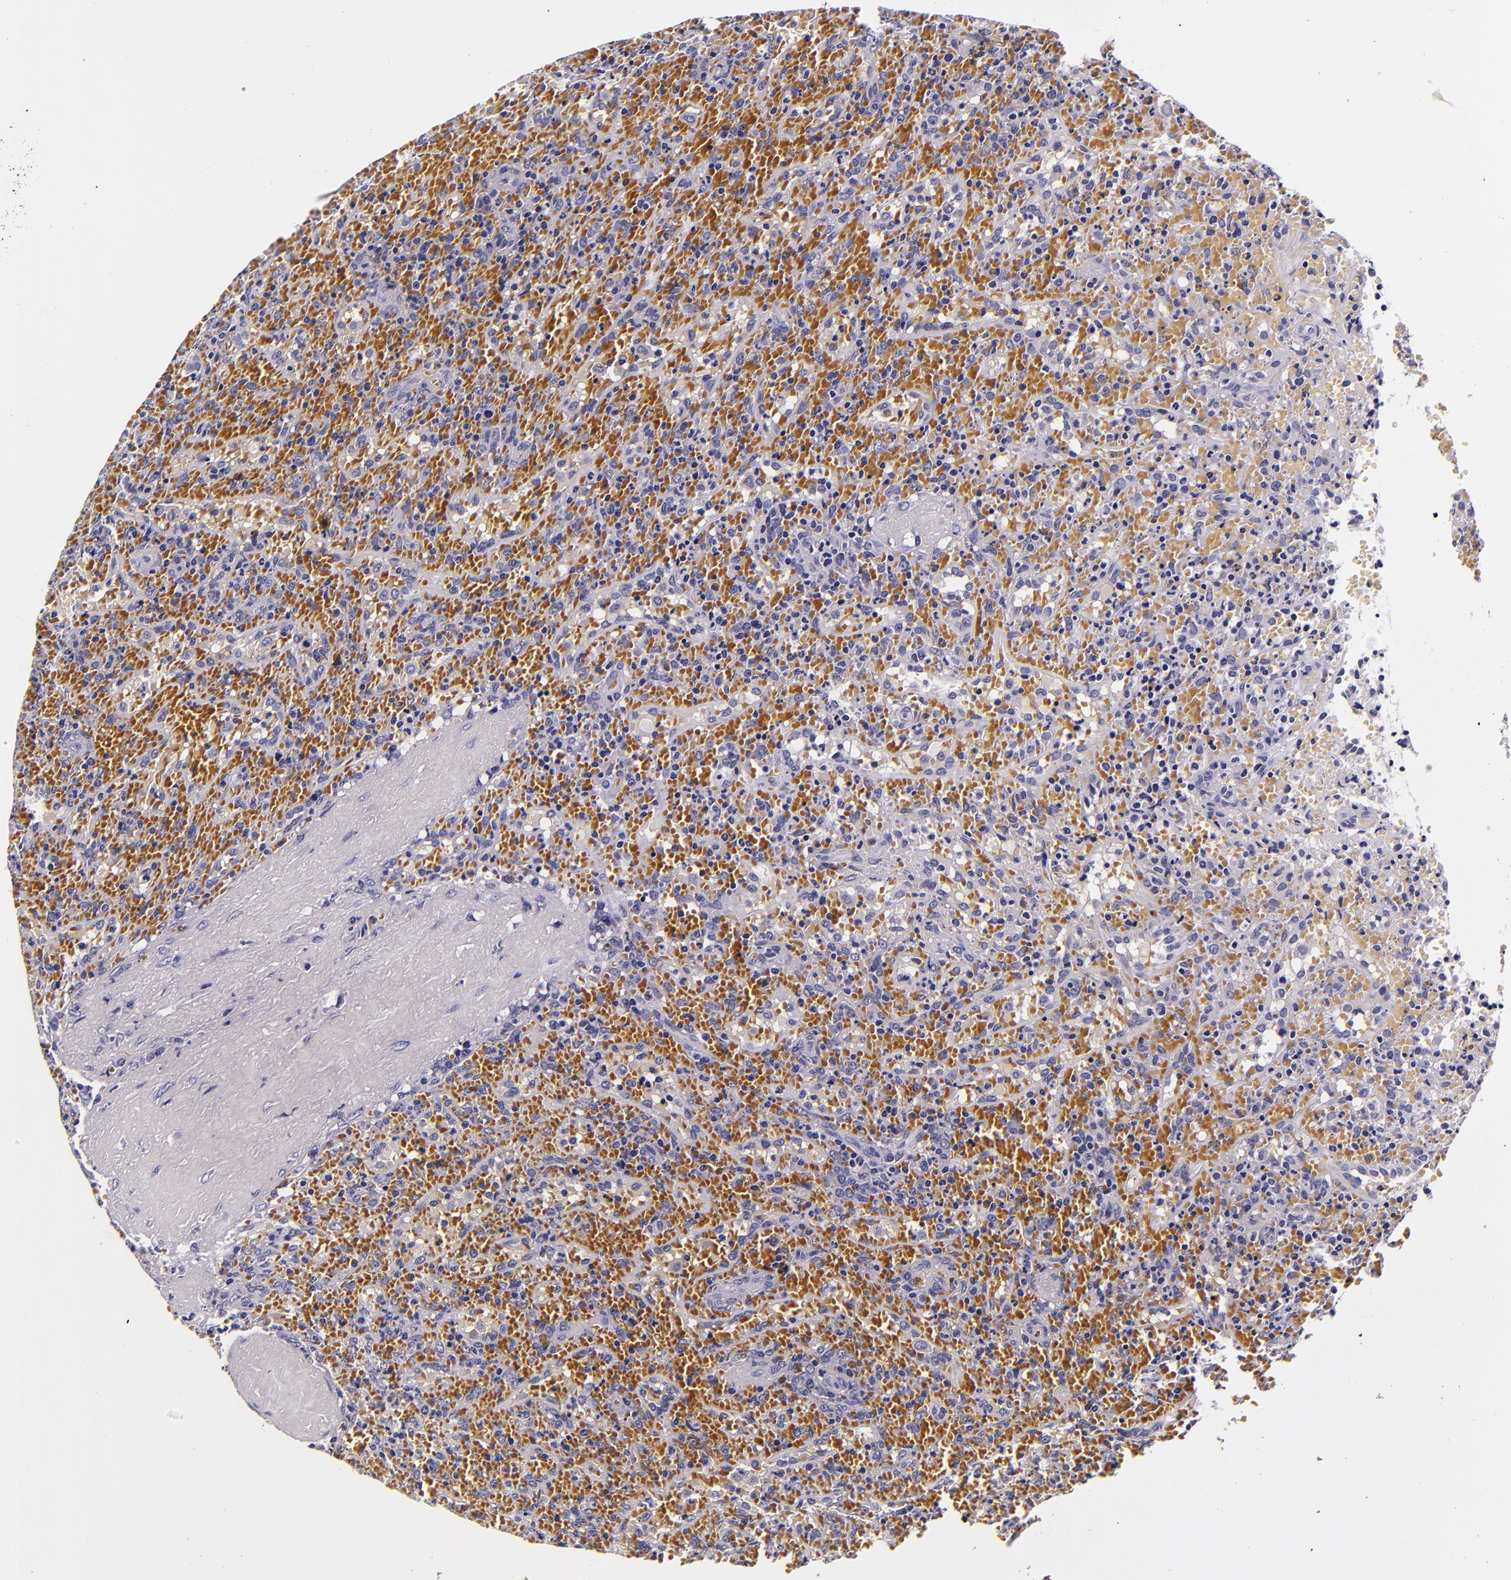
{"staining": {"intensity": "negative", "quantity": "none", "location": "none"}, "tissue": "lymphoma", "cell_type": "Tumor cells", "image_type": "cancer", "snomed": [{"axis": "morphology", "description": "Malignant lymphoma, non-Hodgkin's type, High grade"}, {"axis": "topography", "description": "Spleen"}, {"axis": "topography", "description": "Lymph node"}], "caption": "This is an immunohistochemistry image of malignant lymphoma, non-Hodgkin's type (high-grade). There is no positivity in tumor cells.", "gene": "FBN1", "patient": {"sex": "female", "age": 70}}